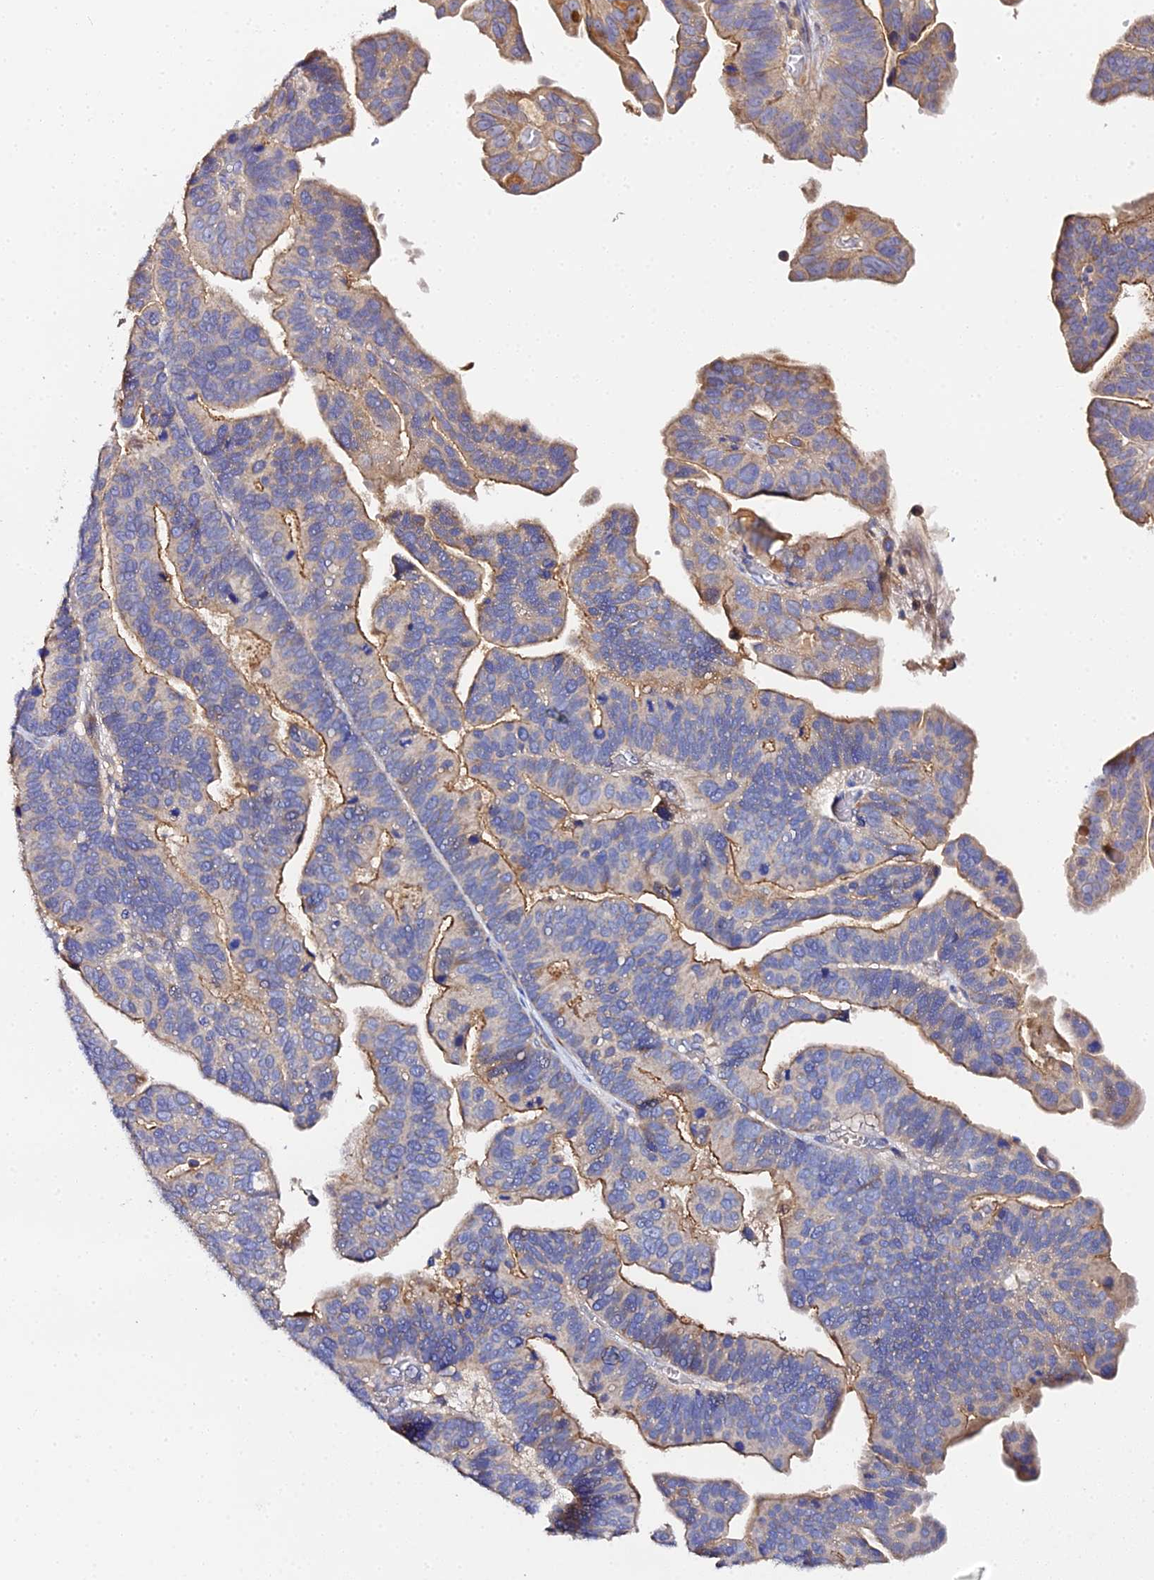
{"staining": {"intensity": "moderate", "quantity": "25%-75%", "location": "cytoplasmic/membranous"}, "tissue": "ovarian cancer", "cell_type": "Tumor cells", "image_type": "cancer", "snomed": [{"axis": "morphology", "description": "Cystadenocarcinoma, serous, NOS"}, {"axis": "topography", "description": "Ovary"}], "caption": "Moderate cytoplasmic/membranous positivity is appreciated in approximately 25%-75% of tumor cells in ovarian cancer (serous cystadenocarcinoma).", "gene": "SCX", "patient": {"sex": "female", "age": 56}}